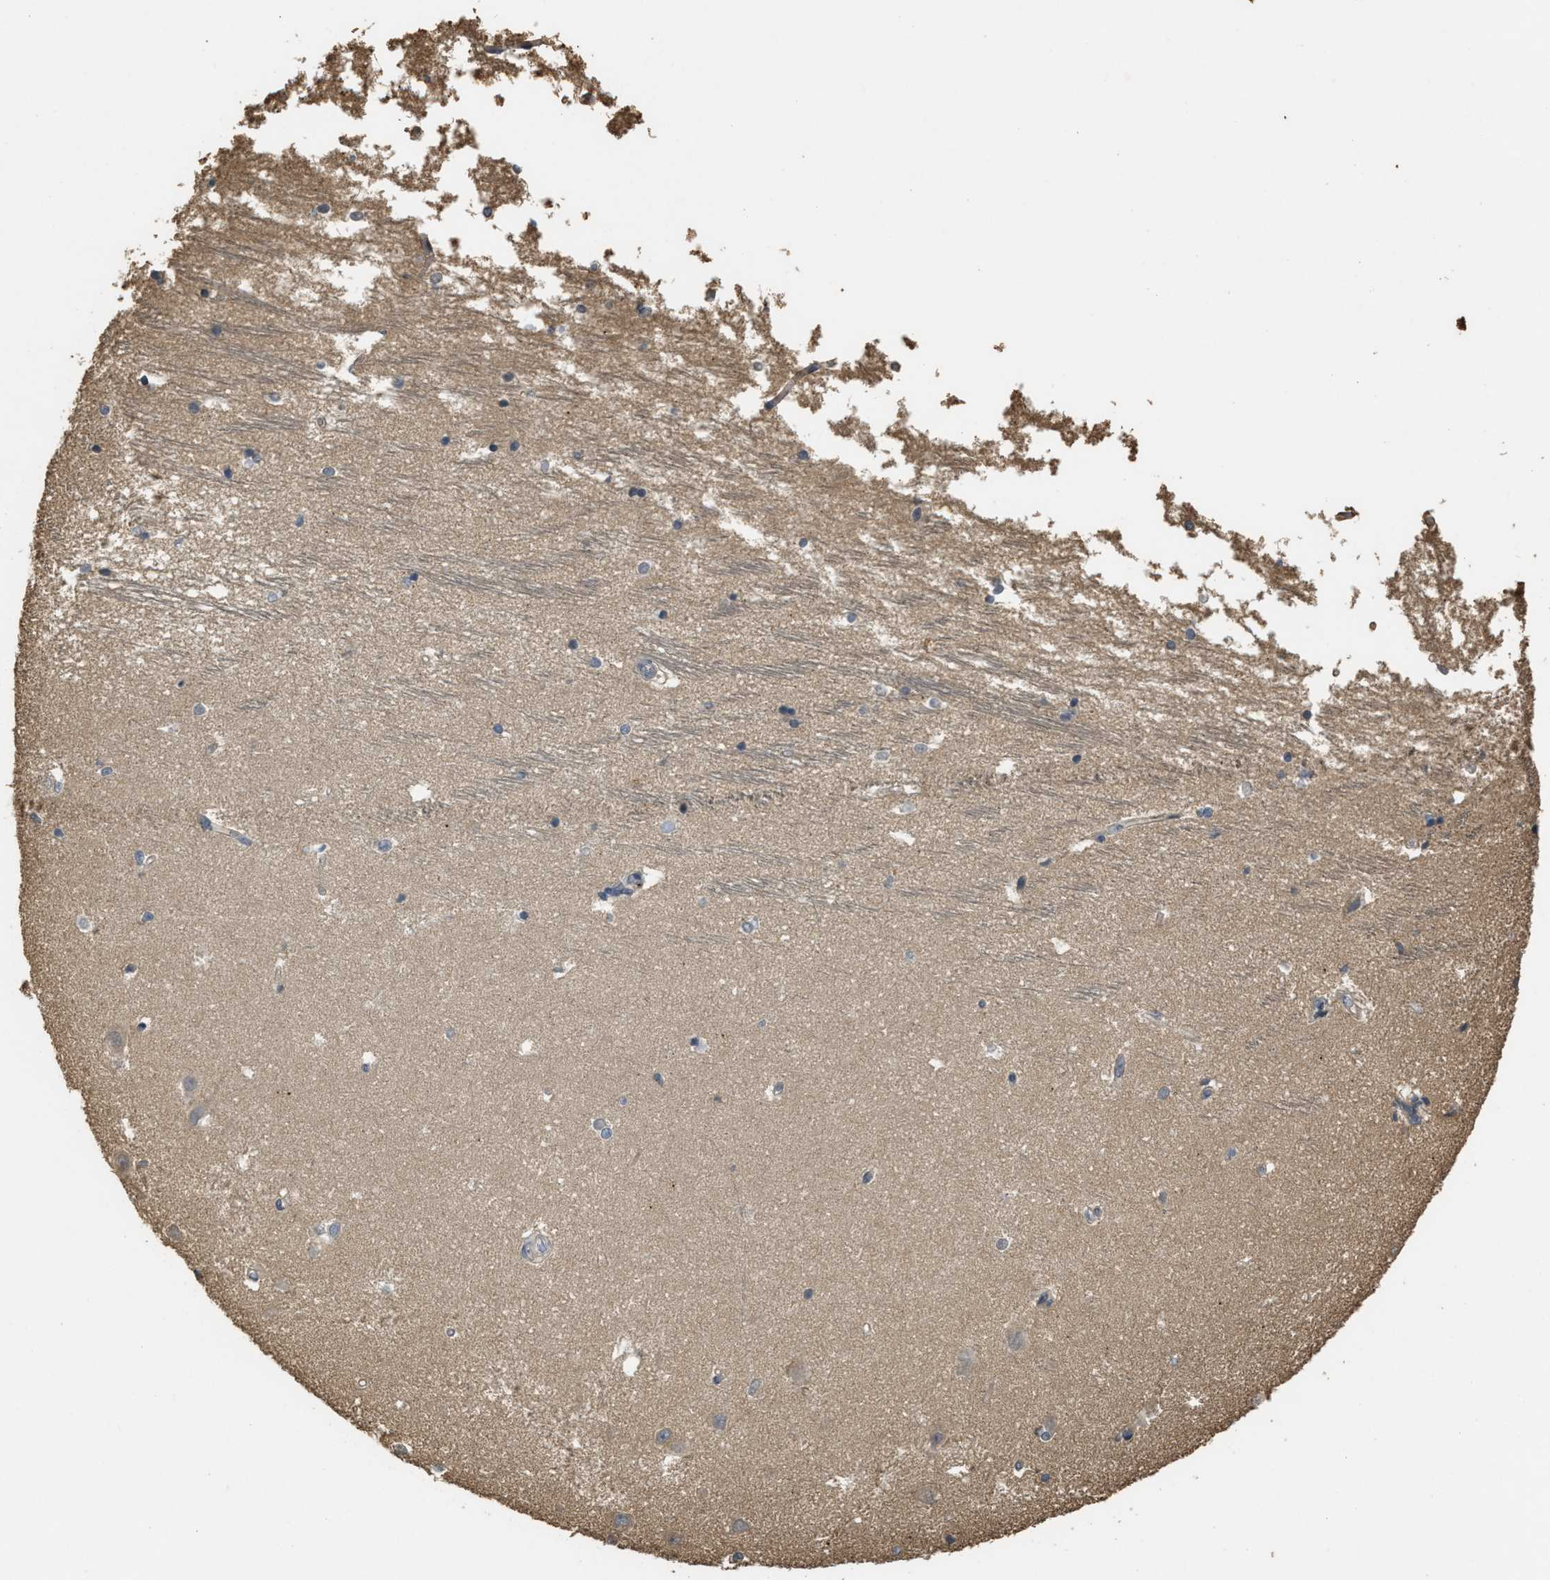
{"staining": {"intensity": "weak", "quantity": "<25%", "location": "cytoplasmic/membranous"}, "tissue": "hippocampus", "cell_type": "Glial cells", "image_type": "normal", "snomed": [{"axis": "morphology", "description": "Normal tissue, NOS"}, {"axis": "topography", "description": "Hippocampus"}], "caption": "This is a photomicrograph of IHC staining of normal hippocampus, which shows no staining in glial cells. (Immunohistochemistry (ihc), brightfield microscopy, high magnification).", "gene": "ARHGDIA", "patient": {"sex": "male", "age": 45}}